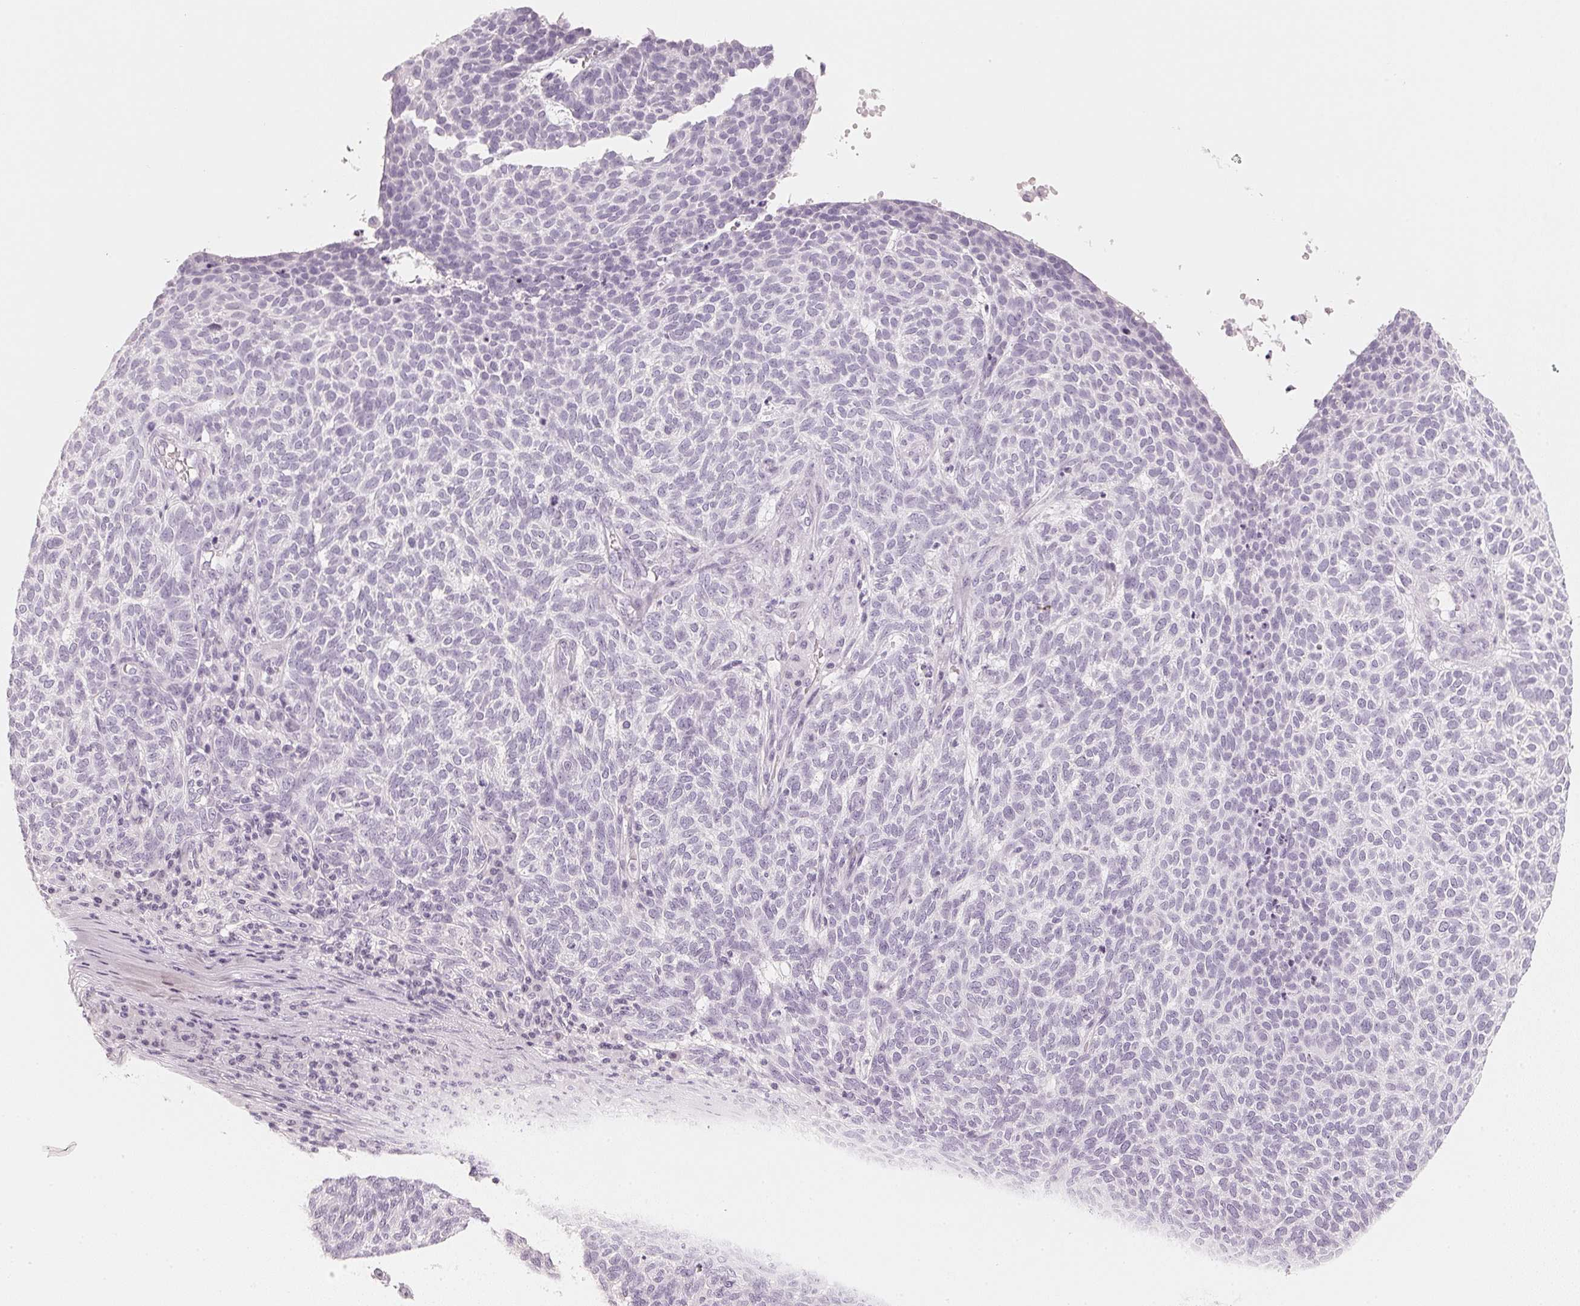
{"staining": {"intensity": "negative", "quantity": "none", "location": "none"}, "tissue": "skin cancer", "cell_type": "Tumor cells", "image_type": "cancer", "snomed": [{"axis": "morphology", "description": "Squamous cell carcinoma, NOS"}, {"axis": "topography", "description": "Skin"}], "caption": "Immunohistochemistry (IHC) photomicrograph of neoplastic tissue: squamous cell carcinoma (skin) stained with DAB reveals no significant protein staining in tumor cells.", "gene": "SLC22A8", "patient": {"sex": "female", "age": 90}}